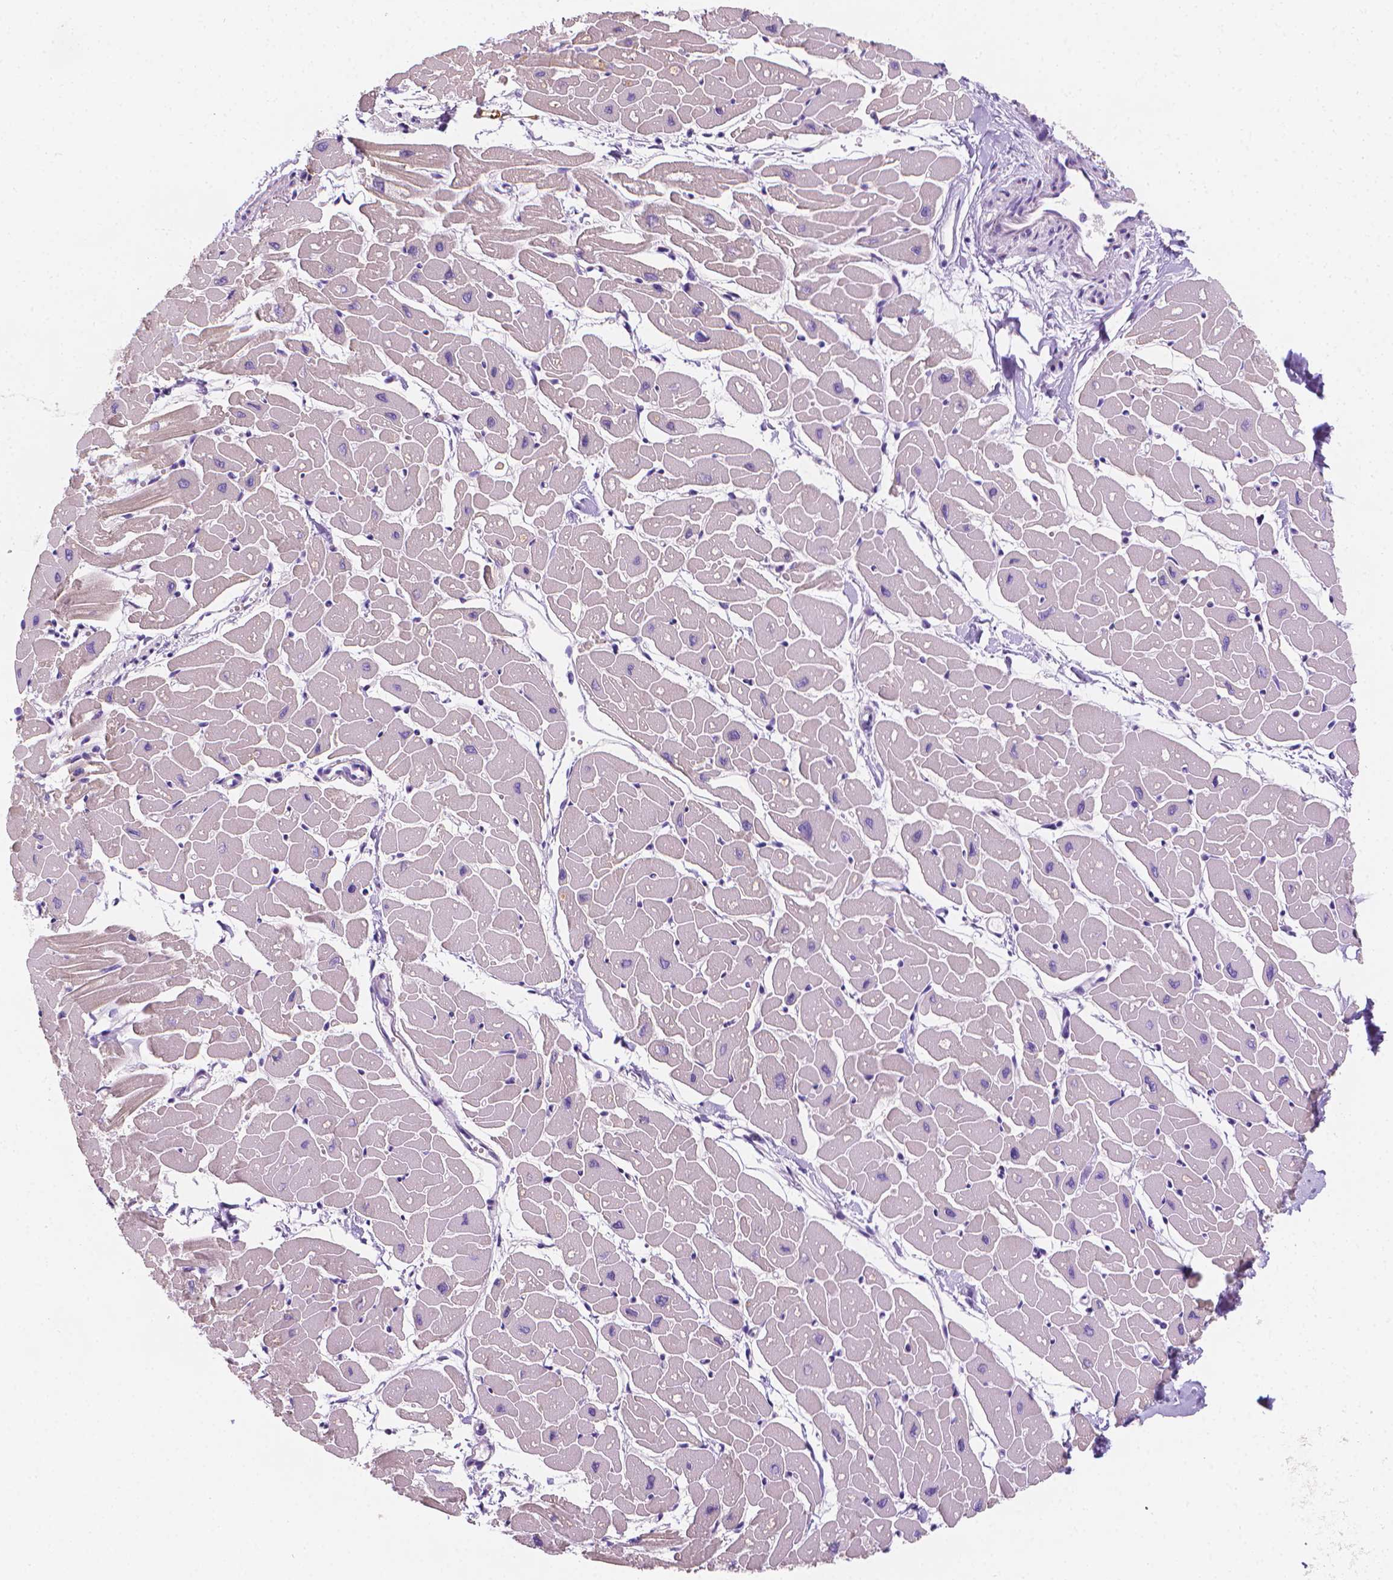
{"staining": {"intensity": "negative", "quantity": "none", "location": "none"}, "tissue": "heart muscle", "cell_type": "Cardiomyocytes", "image_type": "normal", "snomed": [{"axis": "morphology", "description": "Normal tissue, NOS"}, {"axis": "topography", "description": "Heart"}], "caption": "An immunohistochemistry histopathology image of unremarkable heart muscle is shown. There is no staining in cardiomyocytes of heart muscle. The staining was performed using DAB (3,3'-diaminobenzidine) to visualize the protein expression in brown, while the nuclei were stained in blue with hematoxylin (Magnification: 20x).", "gene": "FASN", "patient": {"sex": "male", "age": 57}}